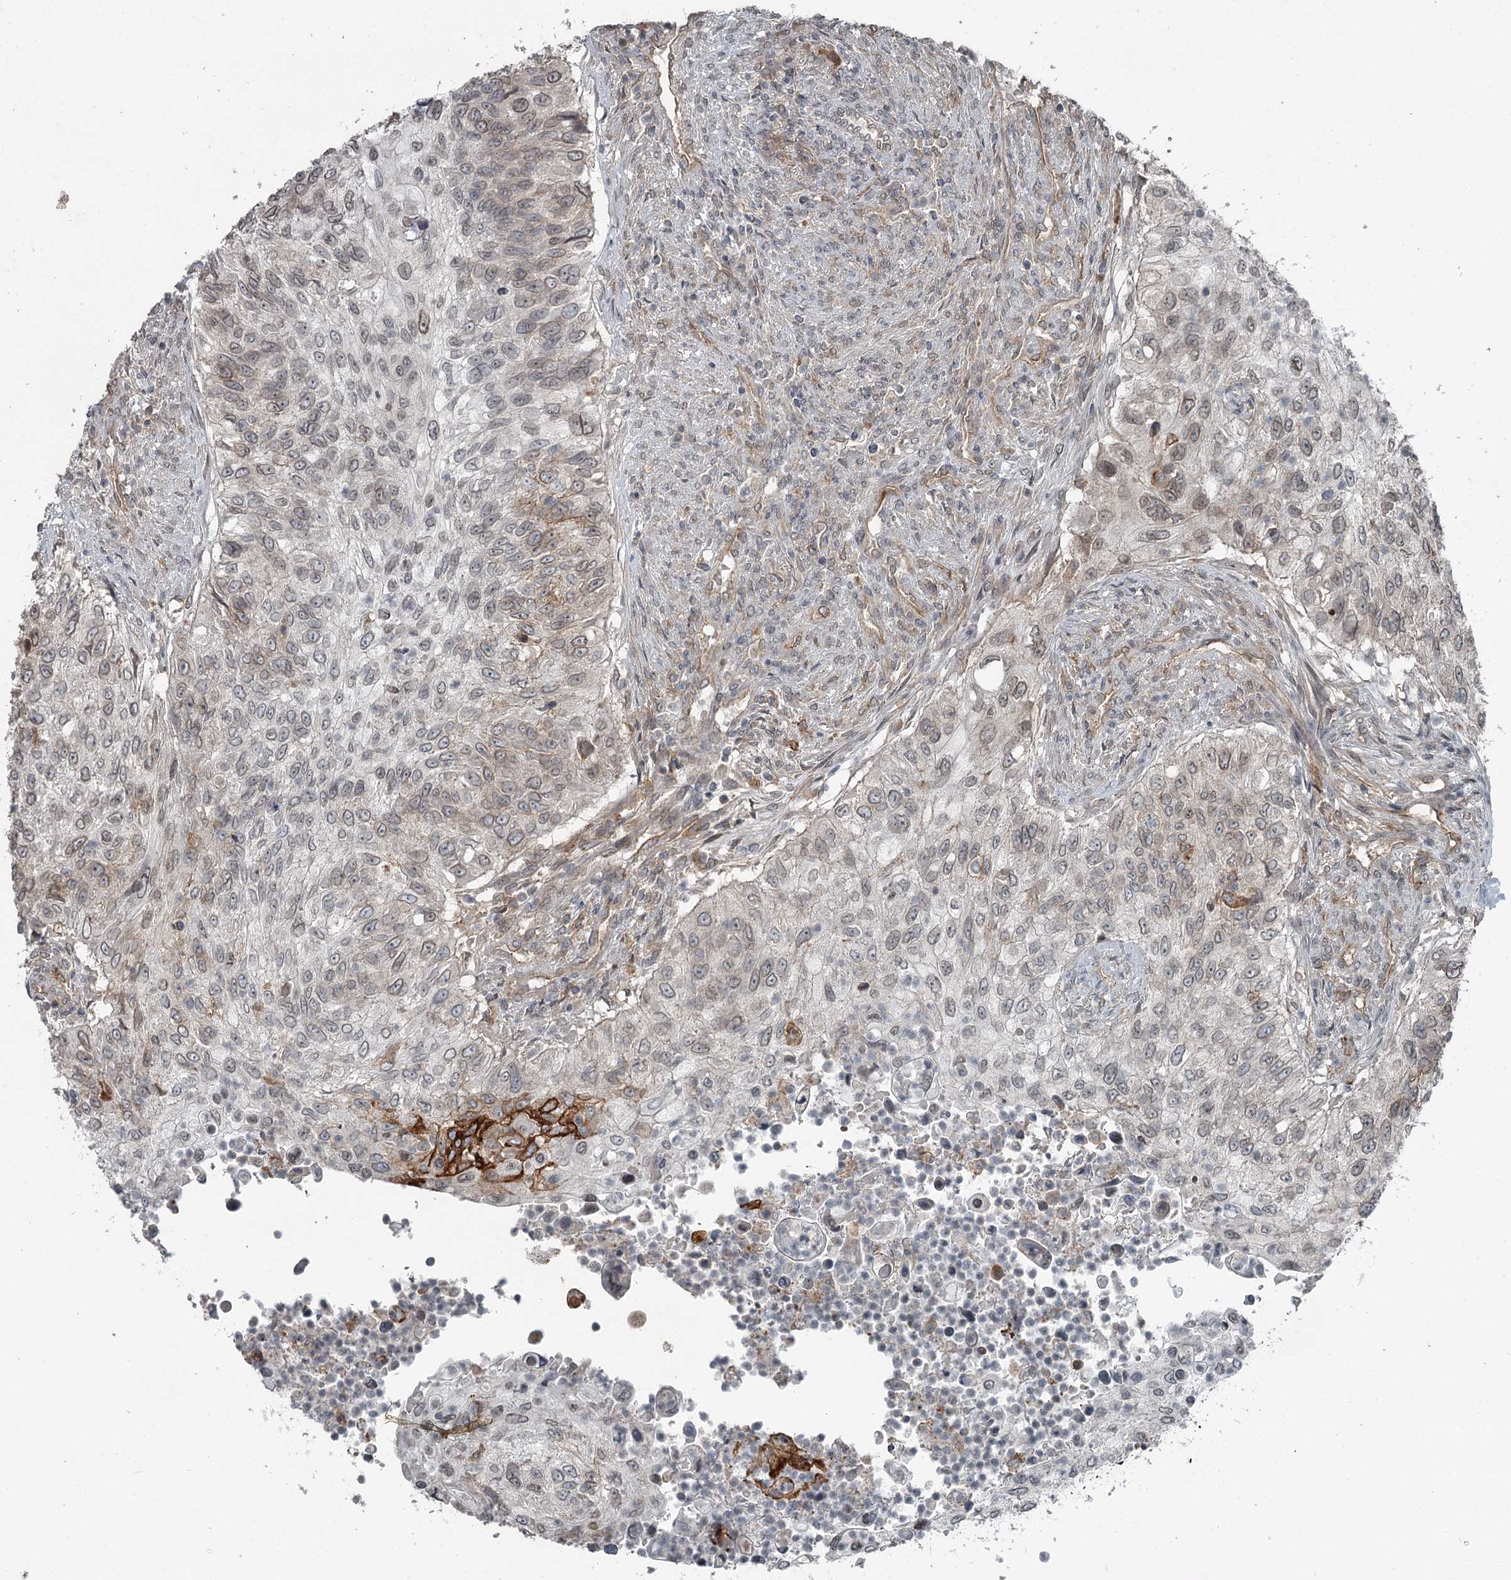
{"staining": {"intensity": "moderate", "quantity": "<25%", "location": "cytoplasmic/membranous"}, "tissue": "urothelial cancer", "cell_type": "Tumor cells", "image_type": "cancer", "snomed": [{"axis": "morphology", "description": "Urothelial carcinoma, High grade"}, {"axis": "topography", "description": "Urinary bladder"}], "caption": "Tumor cells display low levels of moderate cytoplasmic/membranous positivity in about <25% of cells in urothelial cancer.", "gene": "SLC39A8", "patient": {"sex": "female", "age": 60}}